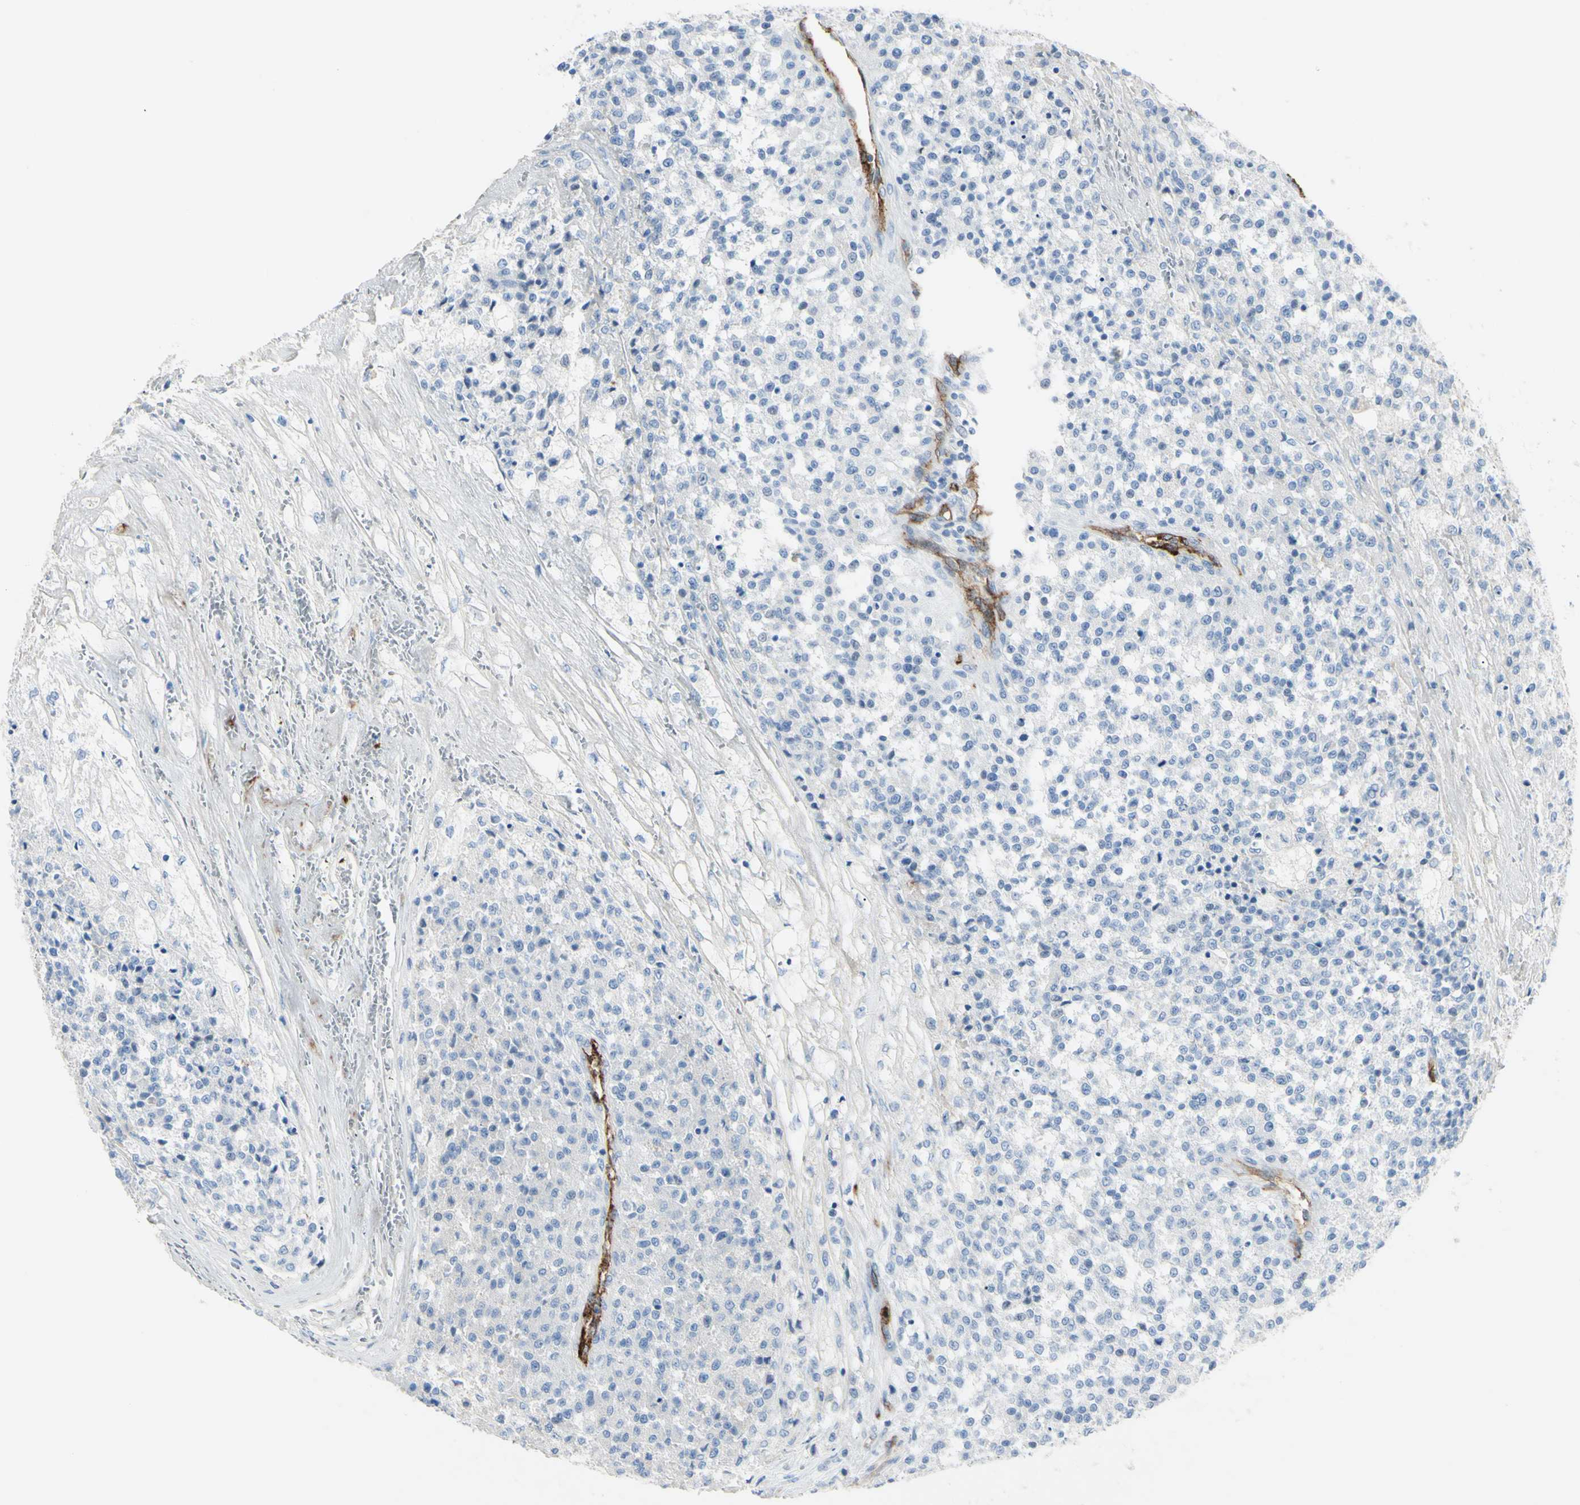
{"staining": {"intensity": "negative", "quantity": "none", "location": "none"}, "tissue": "testis cancer", "cell_type": "Tumor cells", "image_type": "cancer", "snomed": [{"axis": "morphology", "description": "Seminoma, NOS"}, {"axis": "topography", "description": "Testis"}], "caption": "An image of human testis seminoma is negative for staining in tumor cells.", "gene": "FOLH1", "patient": {"sex": "male", "age": 59}}